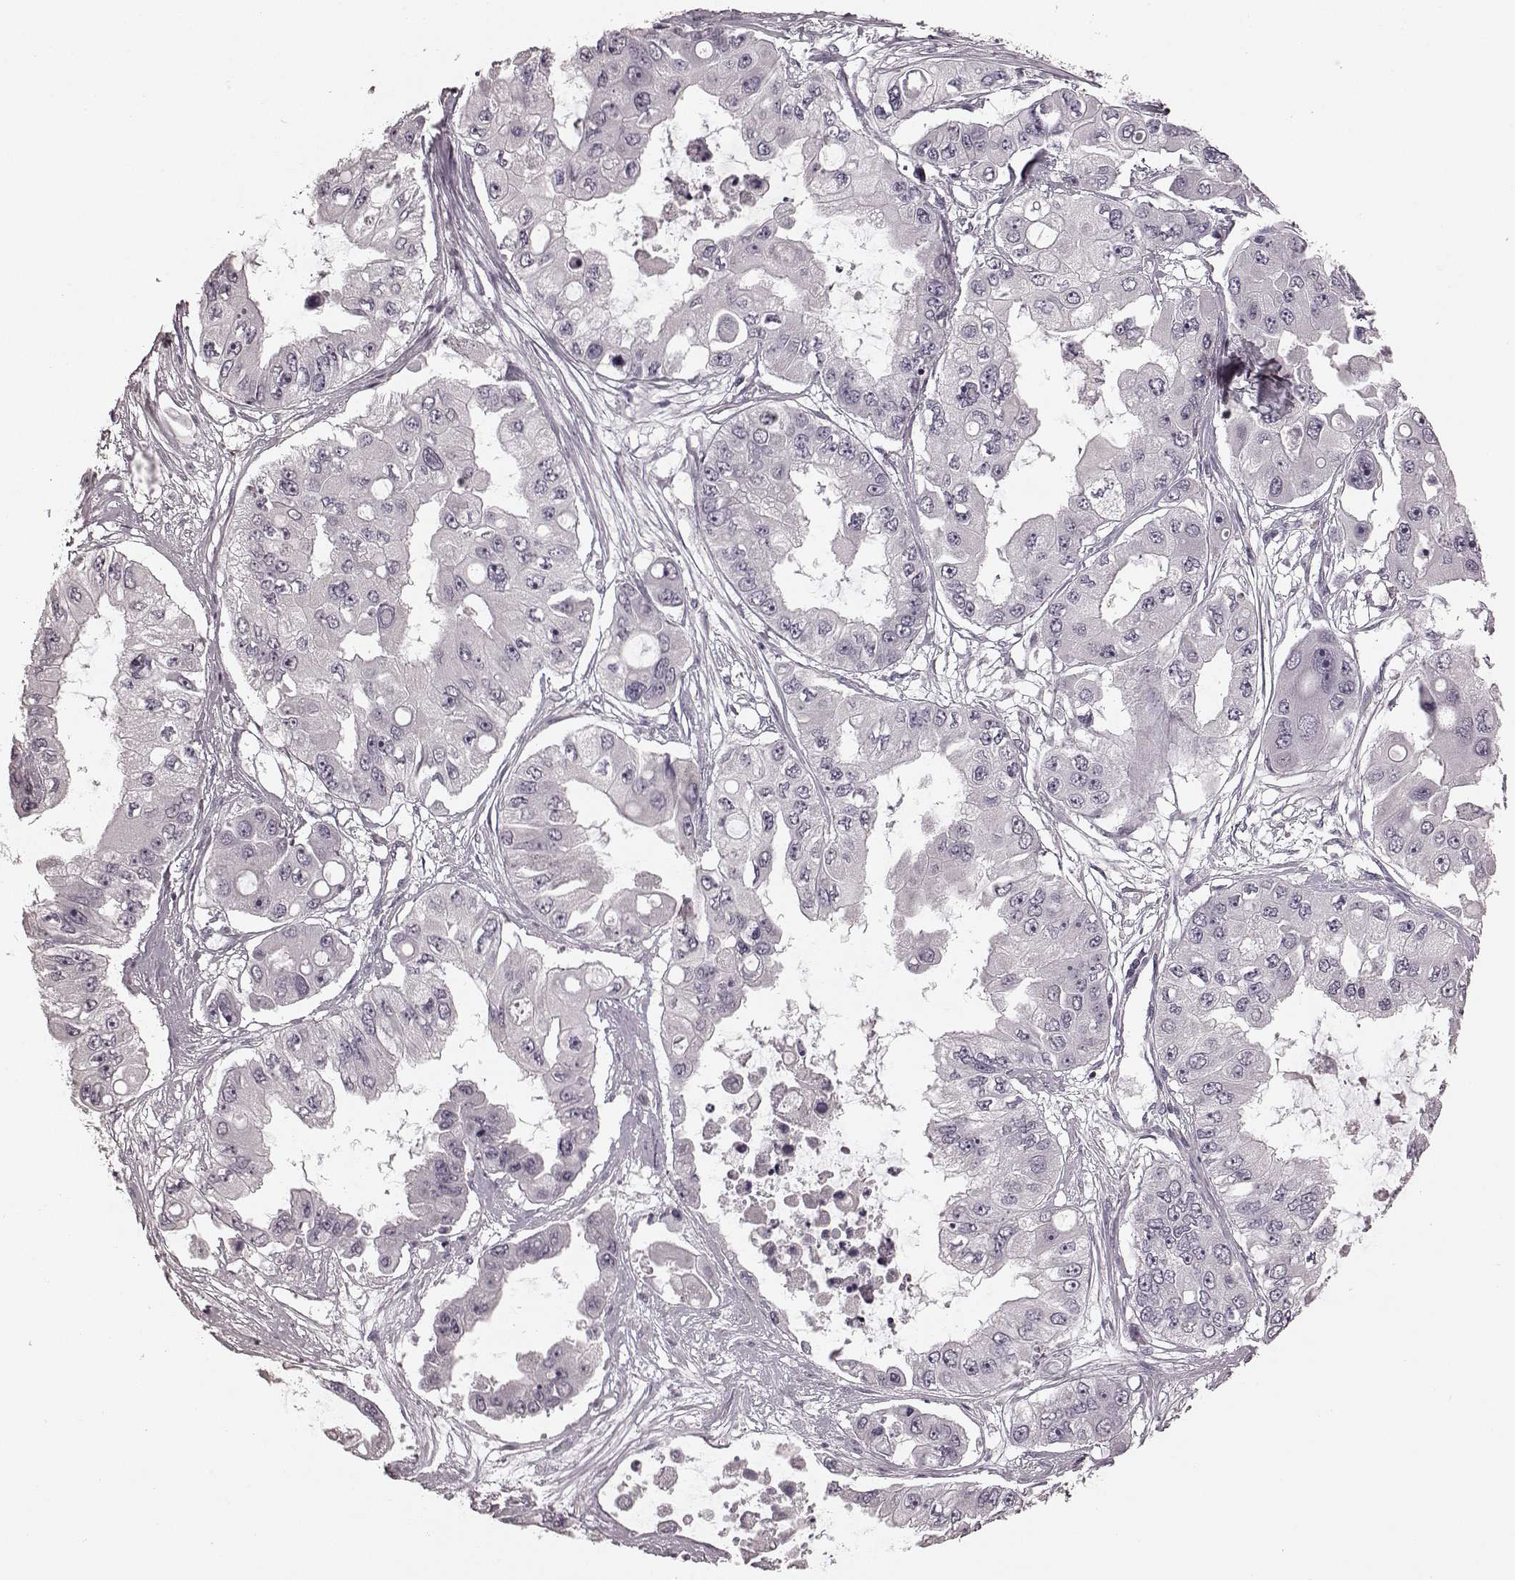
{"staining": {"intensity": "negative", "quantity": "none", "location": "none"}, "tissue": "ovarian cancer", "cell_type": "Tumor cells", "image_type": "cancer", "snomed": [{"axis": "morphology", "description": "Cystadenocarcinoma, serous, NOS"}, {"axis": "topography", "description": "Ovary"}], "caption": "This is an immunohistochemistry image of ovarian cancer (serous cystadenocarcinoma). There is no staining in tumor cells.", "gene": "CD28", "patient": {"sex": "female", "age": 56}}